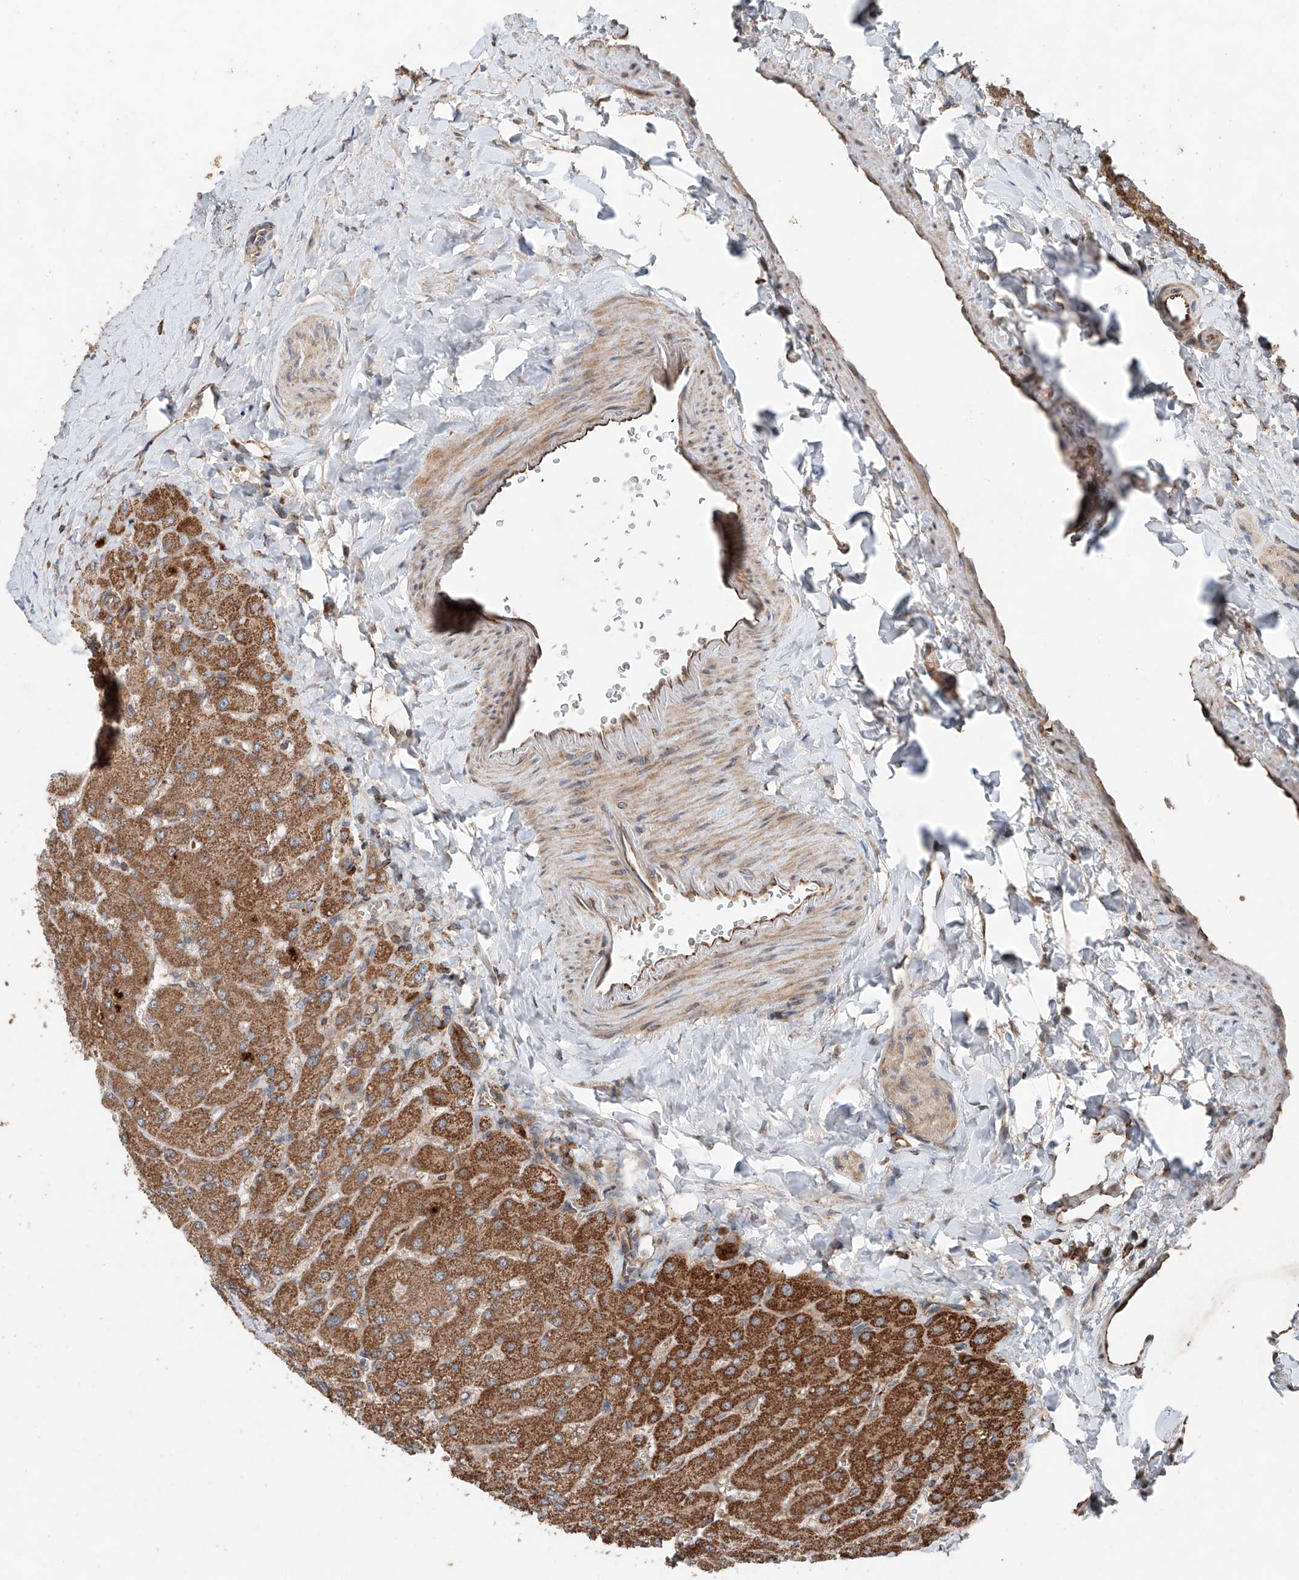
{"staining": {"intensity": "strong", "quantity": ">75%", "location": "cytoplasmic/membranous"}, "tissue": "liver", "cell_type": "Cholangiocytes", "image_type": "normal", "snomed": [{"axis": "morphology", "description": "Normal tissue, NOS"}, {"axis": "topography", "description": "Liver"}], "caption": "IHC histopathology image of benign liver: liver stained using immunohistochemistry shows high levels of strong protein expression localized specifically in the cytoplasmic/membranous of cholangiocytes, appearing as a cytoplasmic/membranous brown color.", "gene": "AP4B1", "patient": {"sex": "male", "age": 55}}